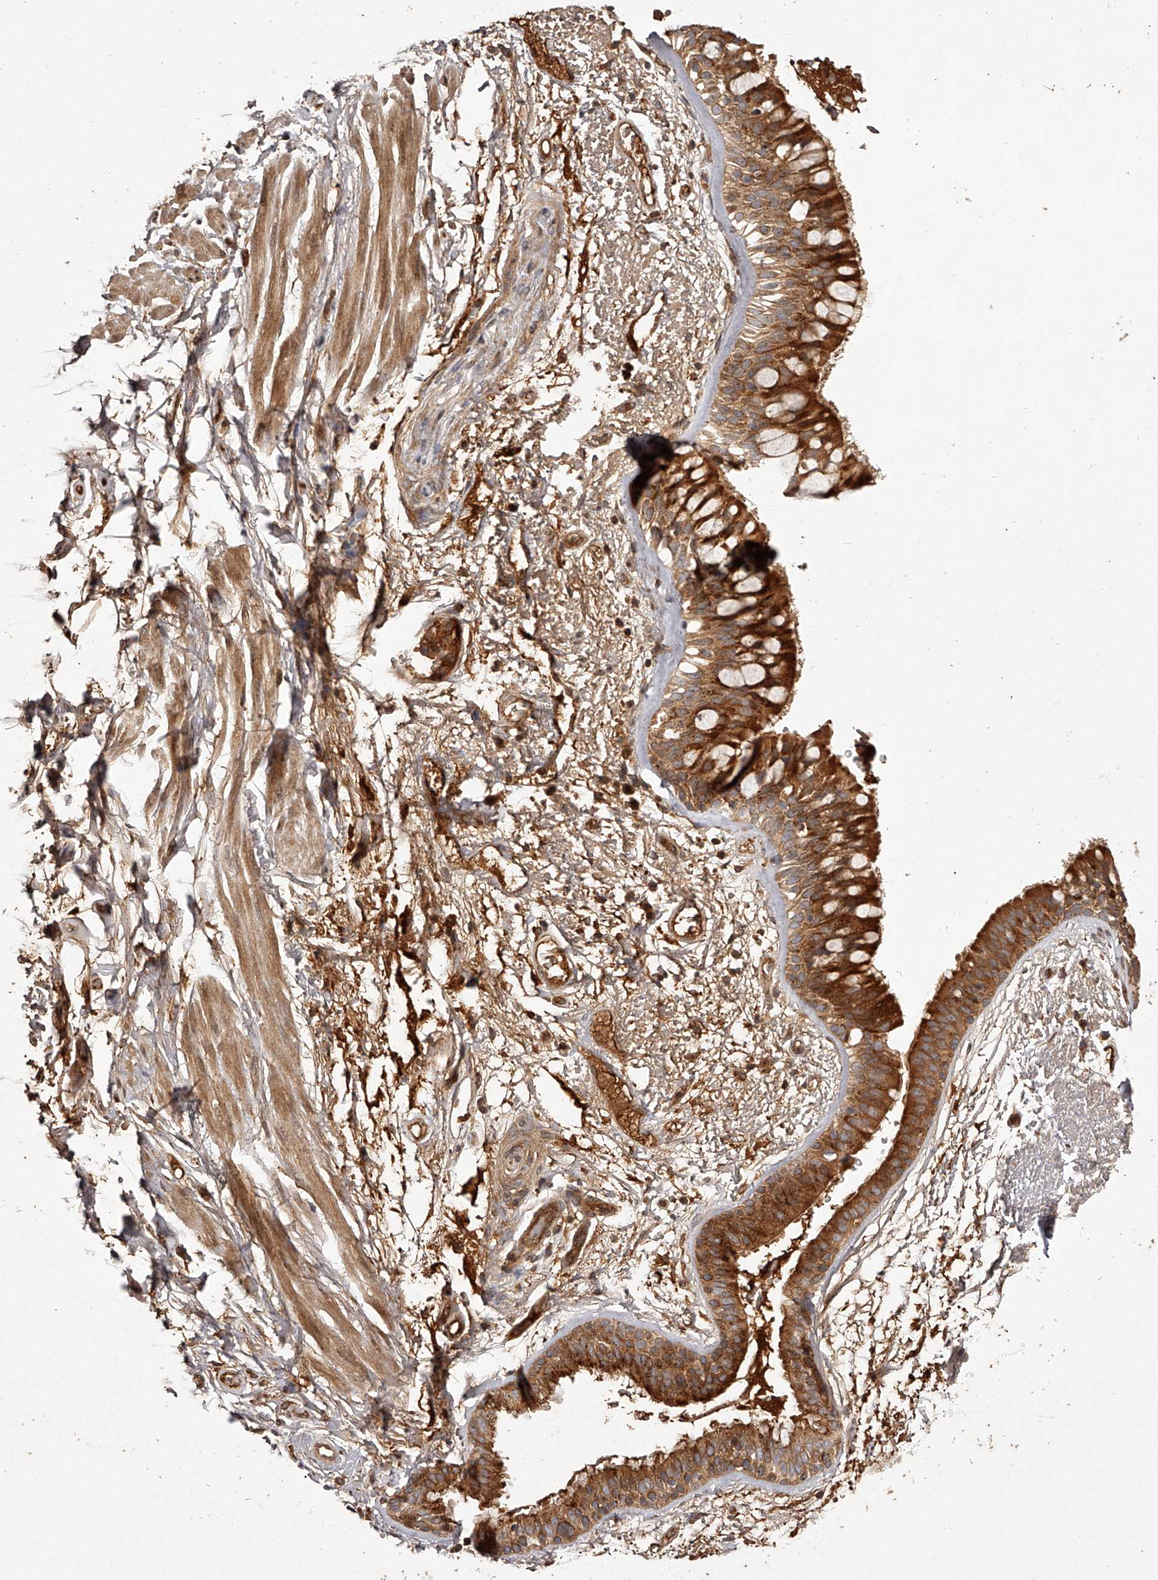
{"staining": {"intensity": "strong", "quantity": ">75%", "location": "cytoplasmic/membranous"}, "tissue": "bronchus", "cell_type": "Respiratory epithelial cells", "image_type": "normal", "snomed": [{"axis": "morphology", "description": "Normal tissue, NOS"}, {"axis": "morphology", "description": "Squamous cell carcinoma, NOS"}, {"axis": "topography", "description": "Lymph node"}, {"axis": "topography", "description": "Bronchus"}, {"axis": "topography", "description": "Lung"}], "caption": "Immunohistochemistry (DAB (3,3'-diaminobenzidine)) staining of benign bronchus demonstrates strong cytoplasmic/membranous protein staining in about >75% of respiratory epithelial cells.", "gene": "CRYZL1", "patient": {"sex": "male", "age": 66}}